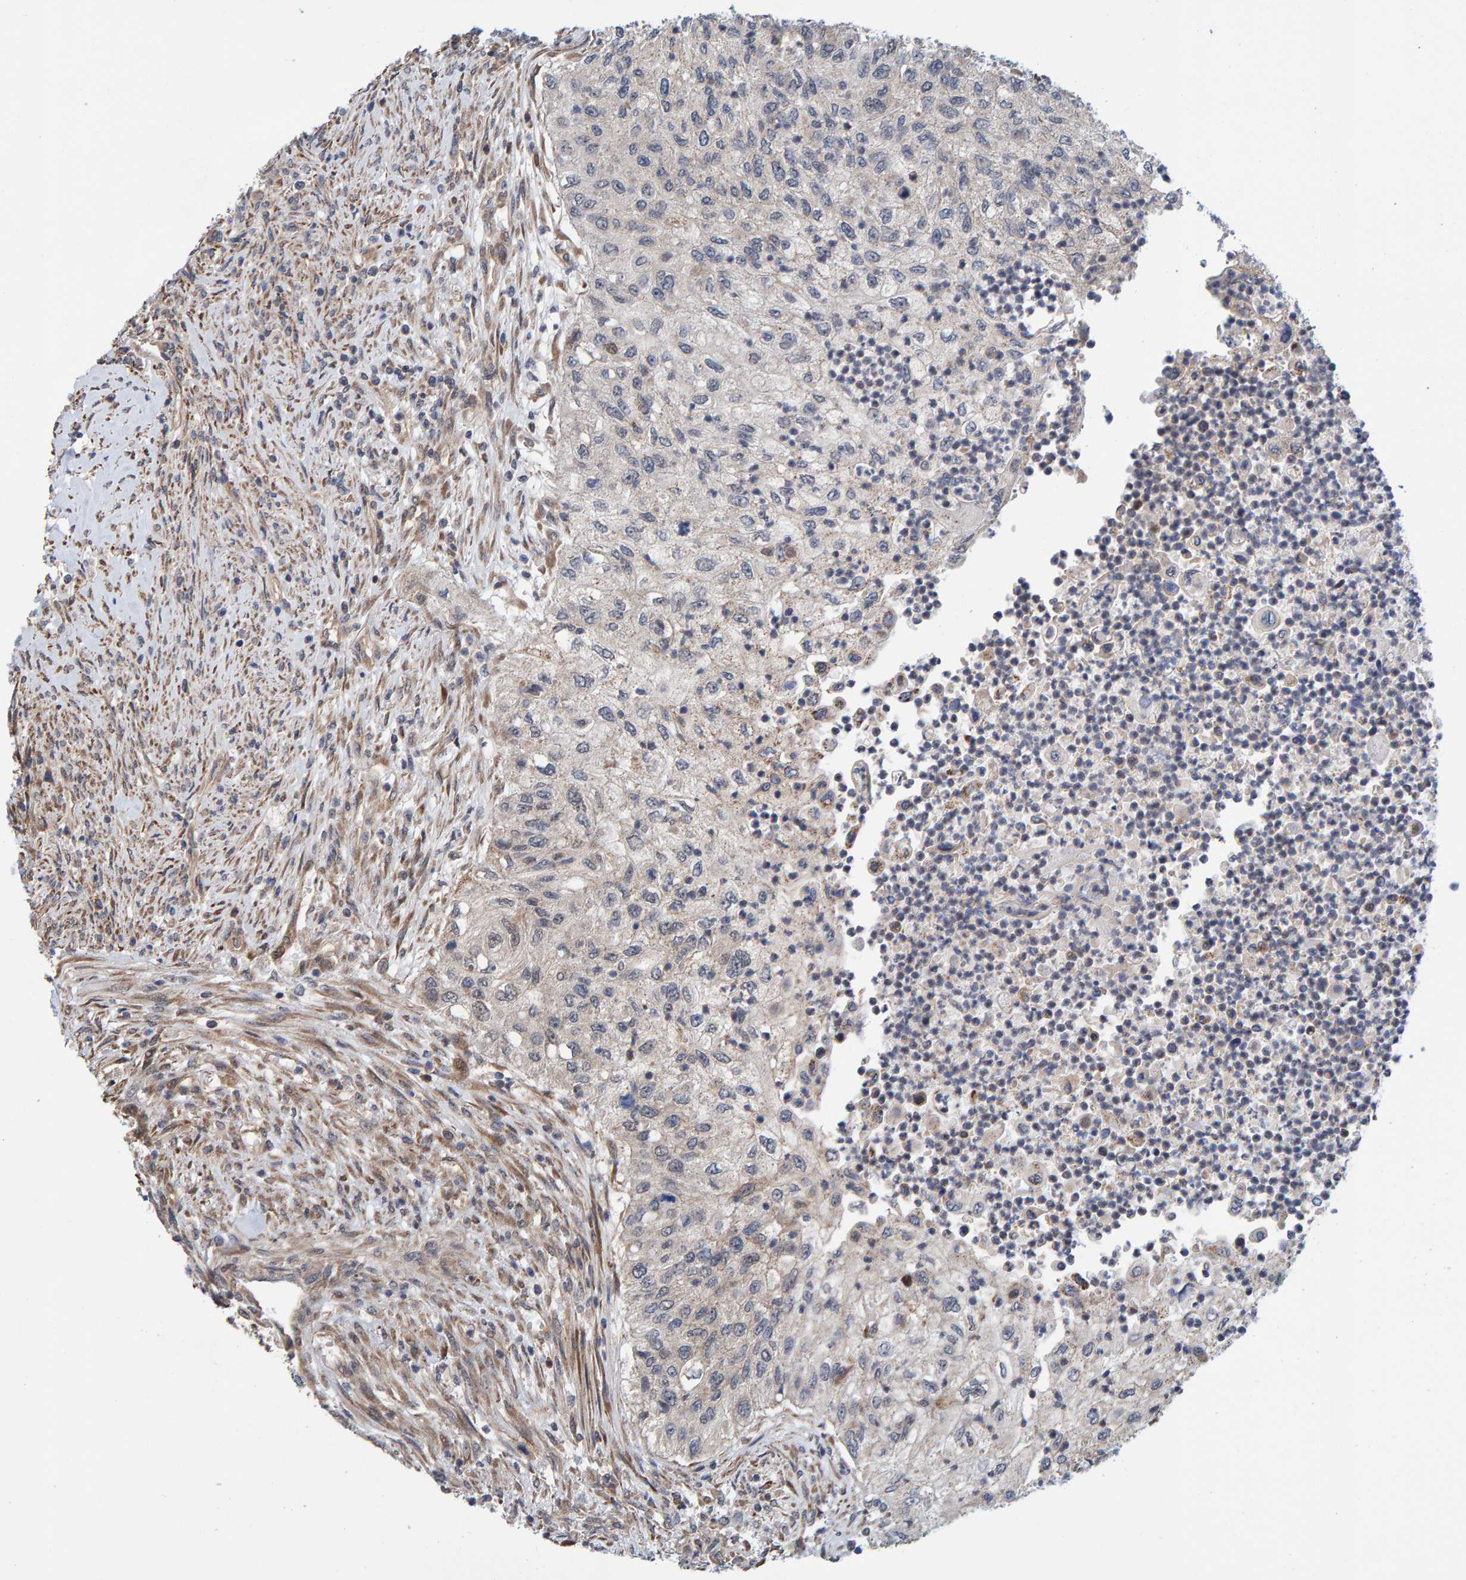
{"staining": {"intensity": "negative", "quantity": "none", "location": "none"}, "tissue": "urothelial cancer", "cell_type": "Tumor cells", "image_type": "cancer", "snomed": [{"axis": "morphology", "description": "Urothelial carcinoma, High grade"}, {"axis": "topography", "description": "Urinary bladder"}], "caption": "The immunohistochemistry (IHC) image has no significant positivity in tumor cells of high-grade urothelial carcinoma tissue.", "gene": "SCRN2", "patient": {"sex": "female", "age": 60}}